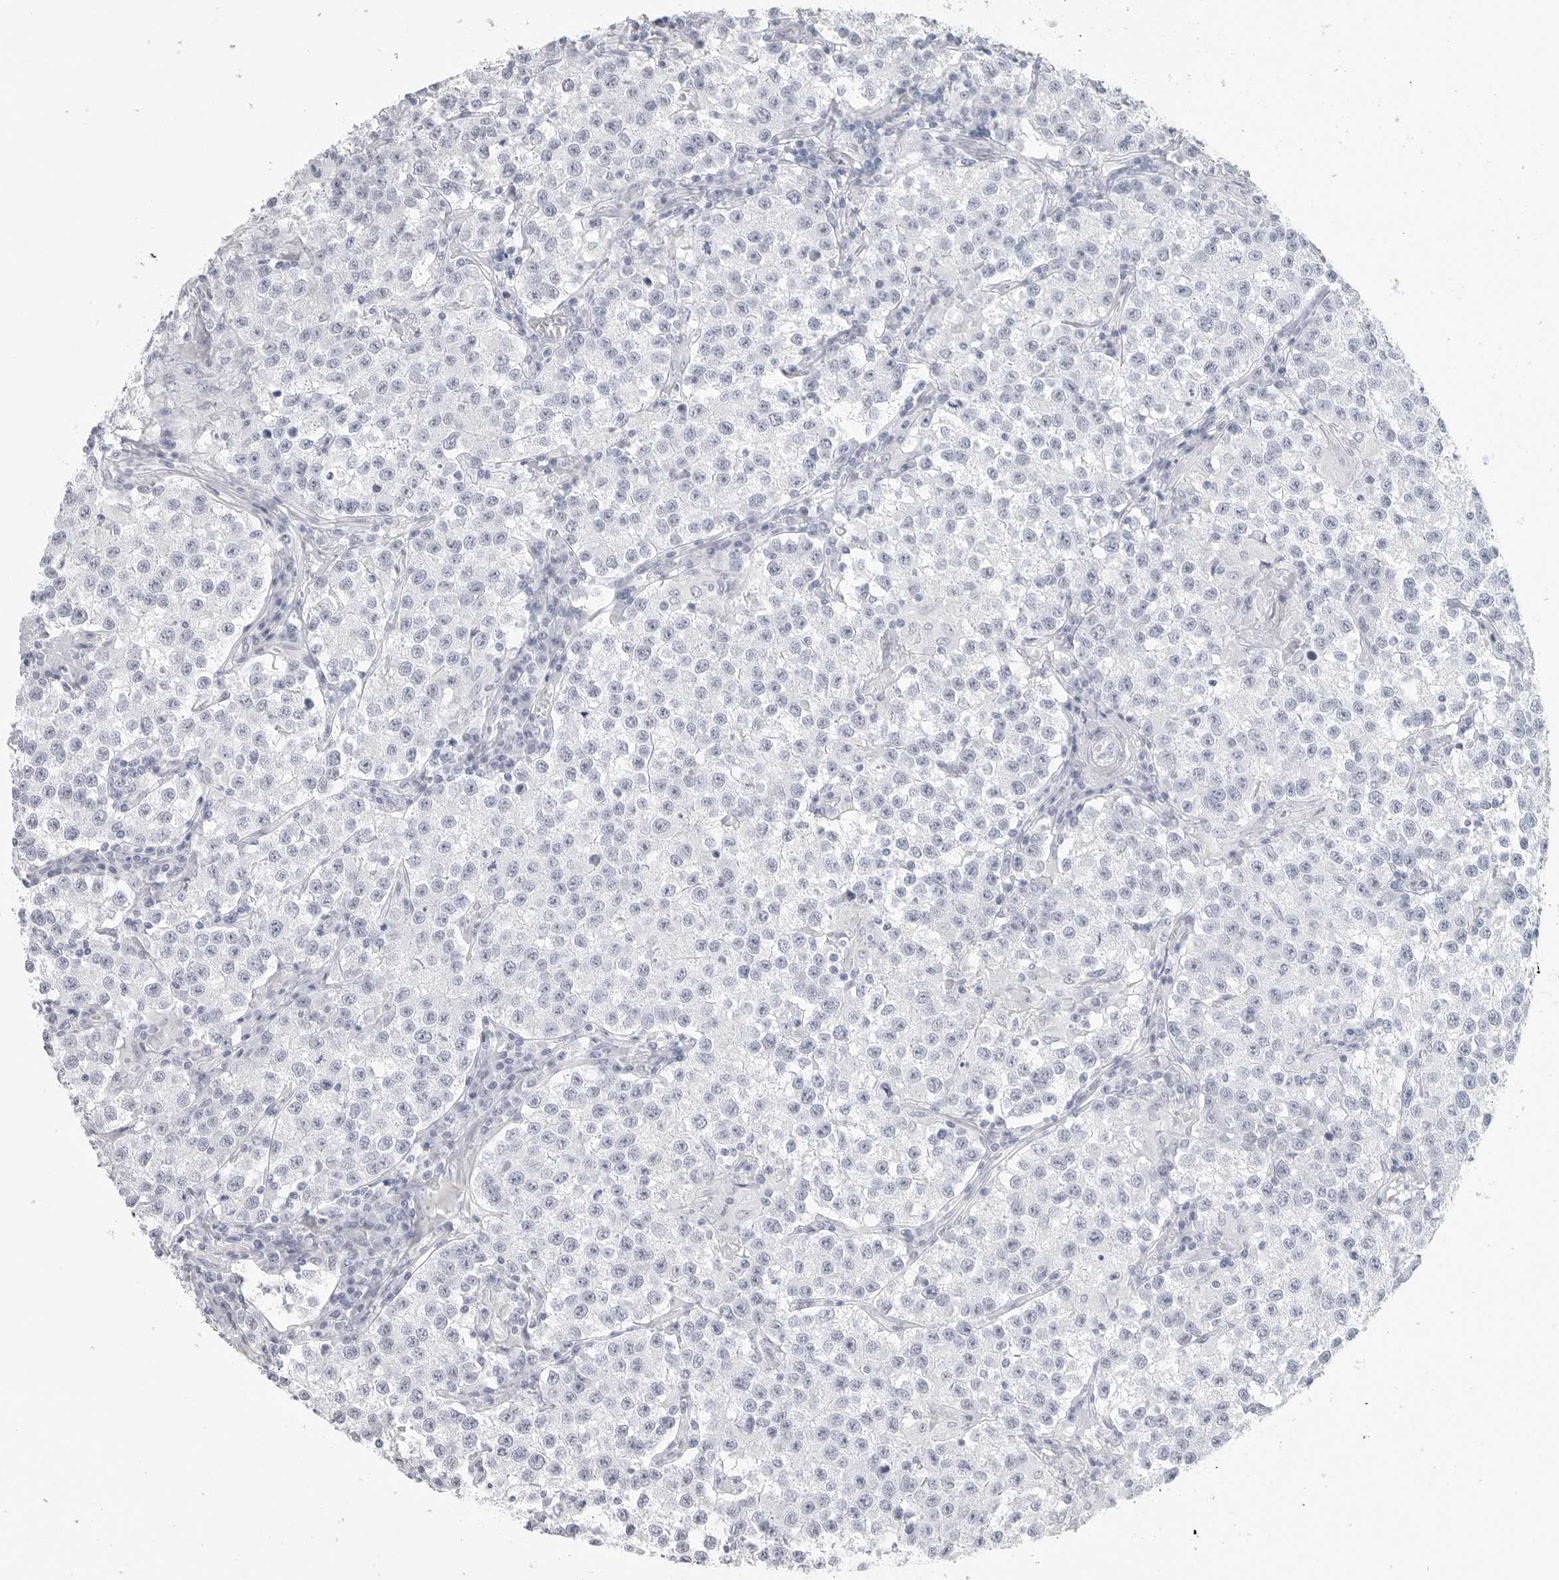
{"staining": {"intensity": "negative", "quantity": "none", "location": "none"}, "tissue": "testis cancer", "cell_type": "Tumor cells", "image_type": "cancer", "snomed": [{"axis": "morphology", "description": "Seminoma, NOS"}, {"axis": "morphology", "description": "Carcinoma, Embryonal, NOS"}, {"axis": "topography", "description": "Testis"}], "caption": "IHC micrograph of human embryonal carcinoma (testis) stained for a protein (brown), which shows no expression in tumor cells.", "gene": "CSH1", "patient": {"sex": "male", "age": 43}}